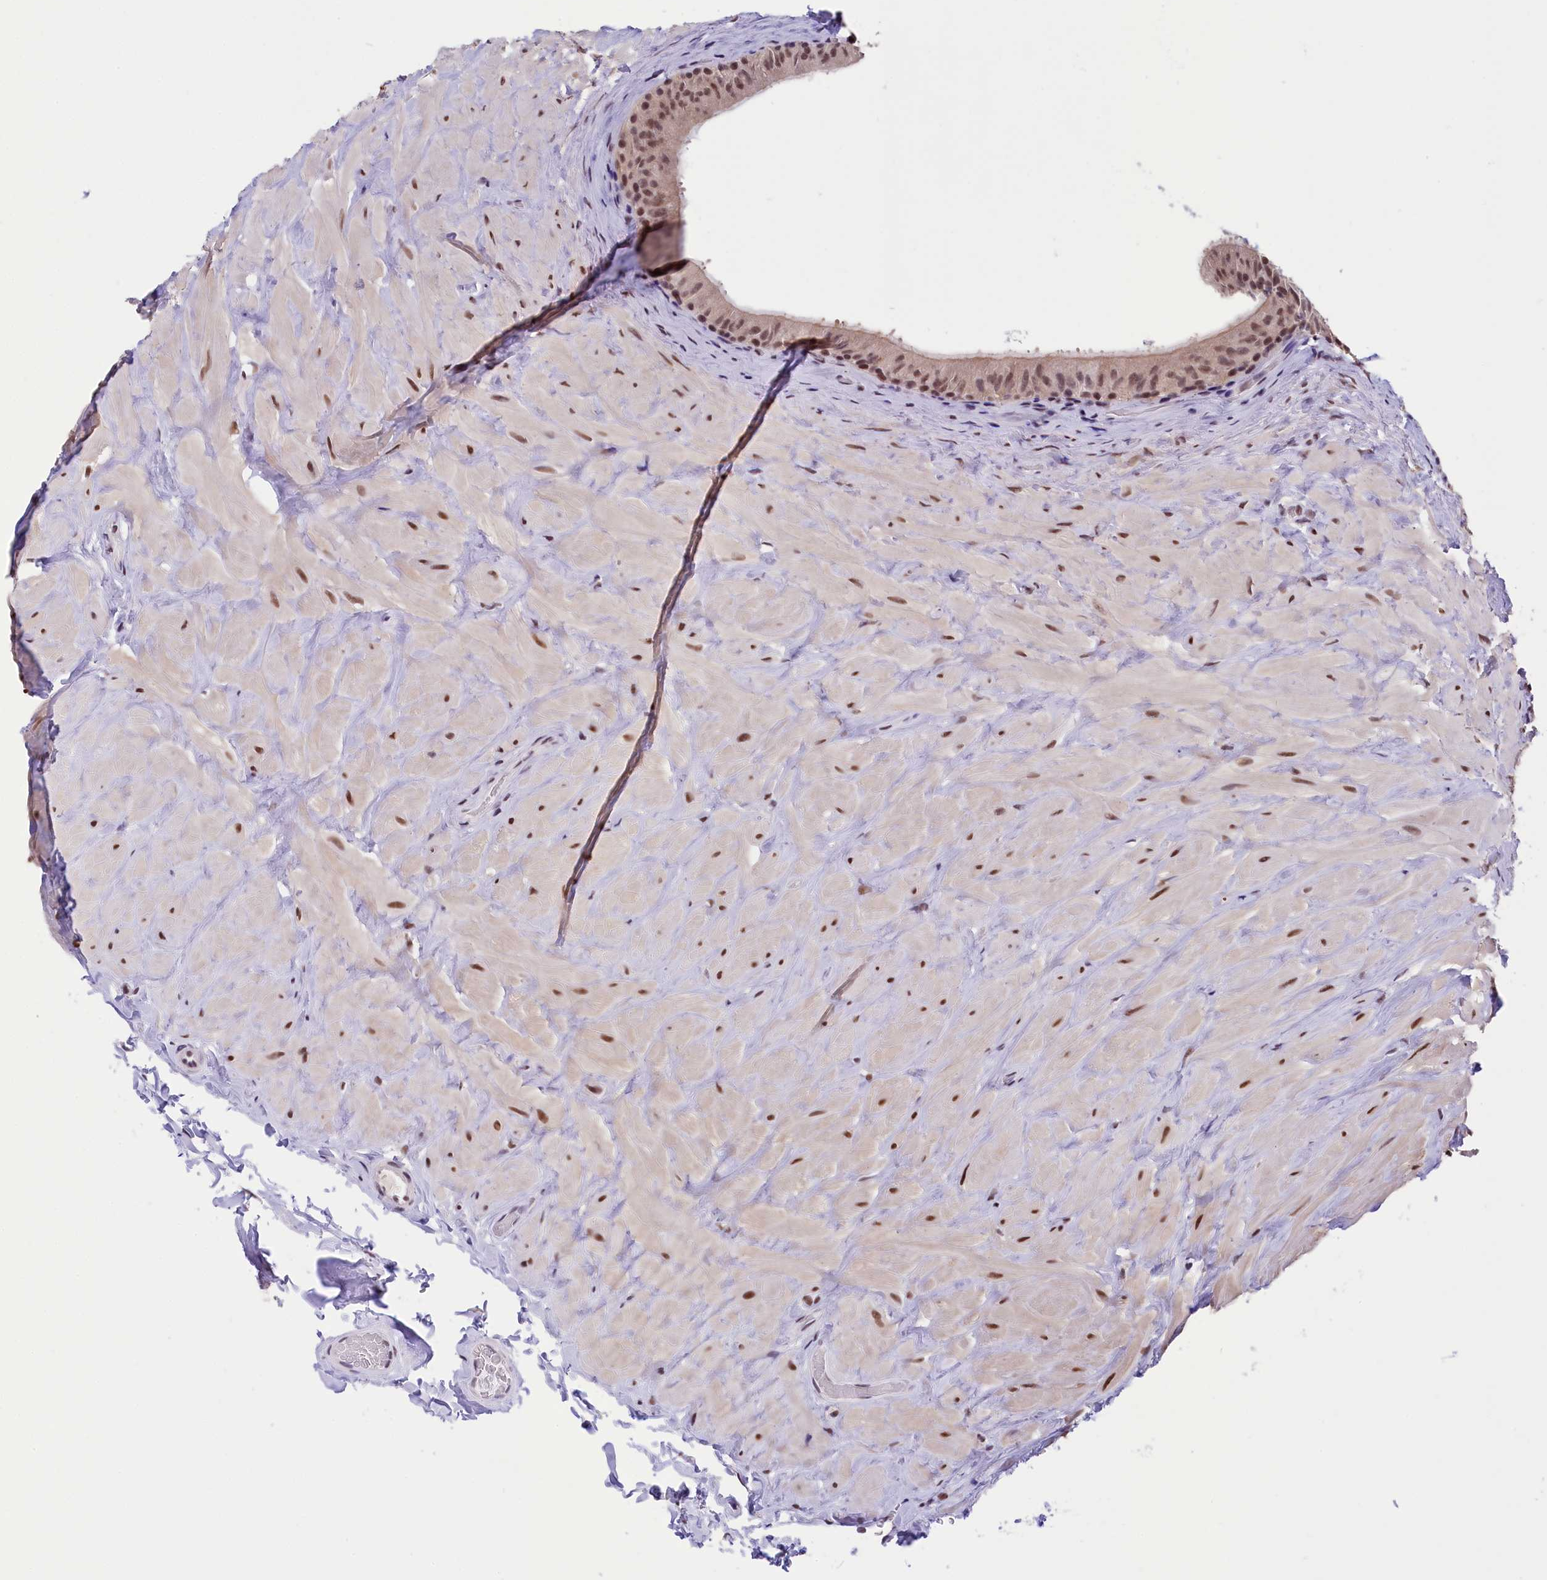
{"staining": {"intensity": "moderate", "quantity": "25%-75%", "location": "nuclear"}, "tissue": "epididymis", "cell_type": "Glandular cells", "image_type": "normal", "snomed": [{"axis": "morphology", "description": "Normal tissue, NOS"}, {"axis": "topography", "description": "Soft tissue"}, {"axis": "topography", "description": "Vascular tissue"}, {"axis": "topography", "description": "Epididymis"}], "caption": "Epididymis stained for a protein (brown) displays moderate nuclear positive positivity in approximately 25%-75% of glandular cells.", "gene": "ZC3H4", "patient": {"sex": "male", "age": 49}}